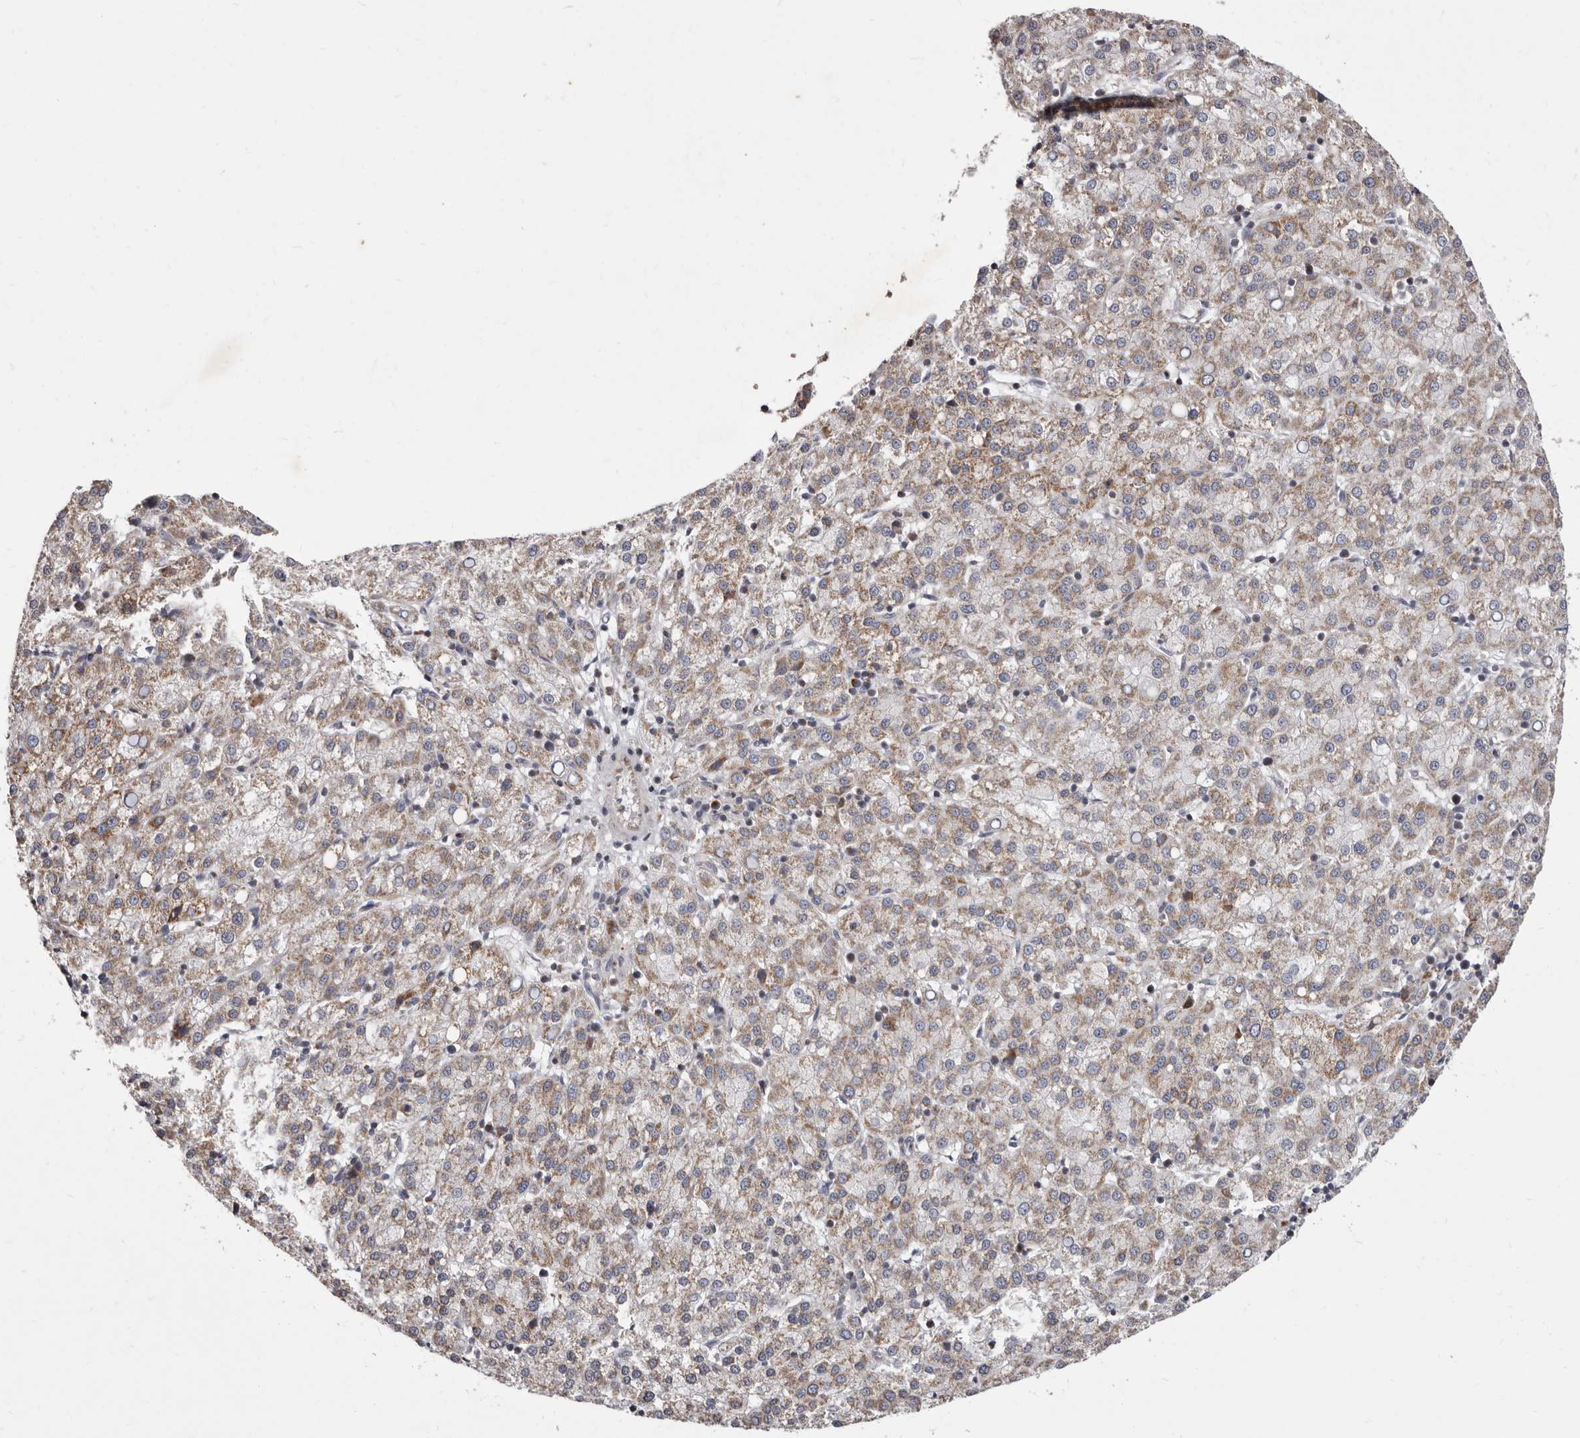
{"staining": {"intensity": "moderate", "quantity": ">75%", "location": "cytoplasmic/membranous"}, "tissue": "liver cancer", "cell_type": "Tumor cells", "image_type": "cancer", "snomed": [{"axis": "morphology", "description": "Carcinoma, Hepatocellular, NOS"}, {"axis": "topography", "description": "Liver"}], "caption": "A medium amount of moderate cytoplasmic/membranous positivity is seen in approximately >75% of tumor cells in liver hepatocellular carcinoma tissue.", "gene": "TIMM17B", "patient": {"sex": "female", "age": 58}}